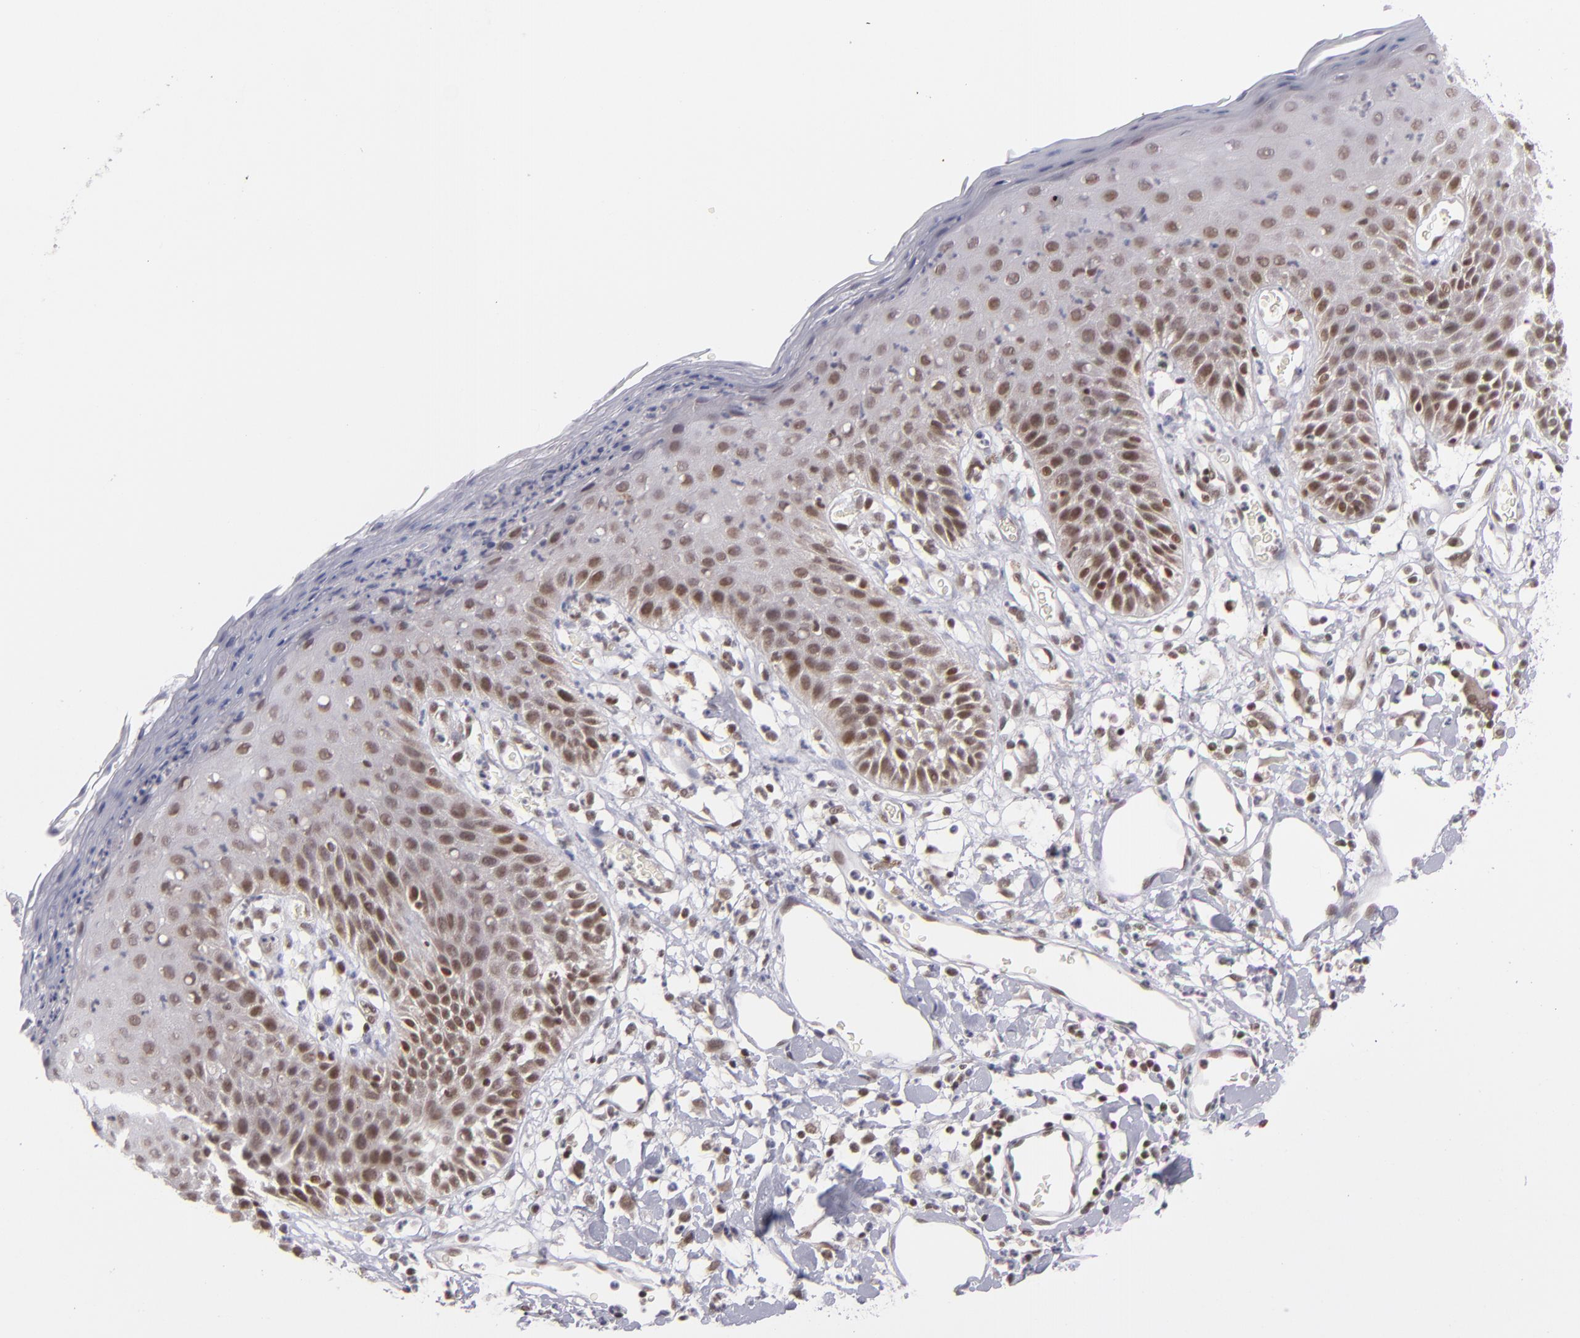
{"staining": {"intensity": "moderate", "quantity": ">75%", "location": "nuclear"}, "tissue": "skin", "cell_type": "Epidermal cells", "image_type": "normal", "snomed": [{"axis": "morphology", "description": "Normal tissue, NOS"}, {"axis": "topography", "description": "Vulva"}, {"axis": "topography", "description": "Peripheral nerve tissue"}], "caption": "An immunohistochemistry histopathology image of normal tissue is shown. Protein staining in brown highlights moderate nuclear positivity in skin within epidermal cells.", "gene": "MLLT3", "patient": {"sex": "female", "age": 68}}